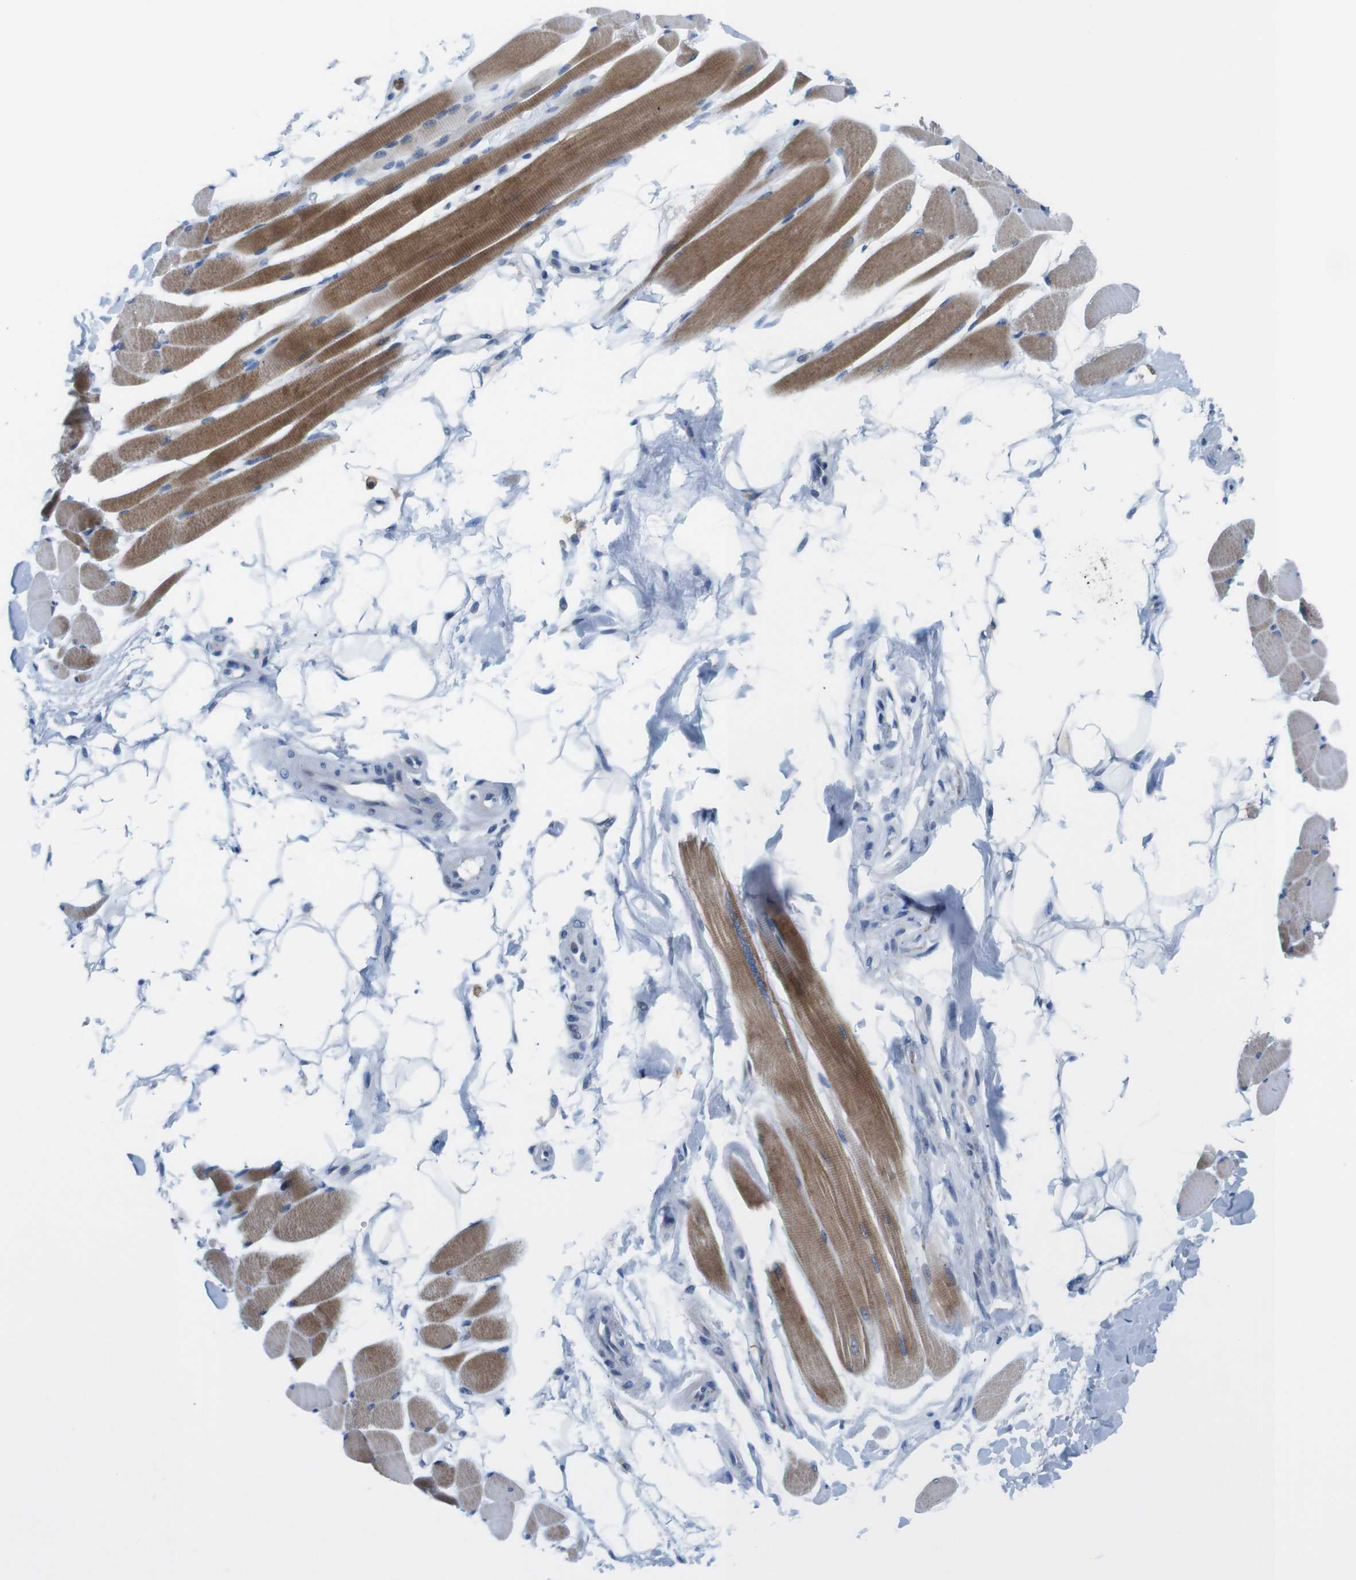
{"staining": {"intensity": "moderate", "quantity": ">75%", "location": "cytoplasmic/membranous"}, "tissue": "skeletal muscle", "cell_type": "Myocytes", "image_type": "normal", "snomed": [{"axis": "morphology", "description": "Normal tissue, NOS"}, {"axis": "topography", "description": "Skeletal muscle"}, {"axis": "topography", "description": "Peripheral nerve tissue"}], "caption": "The photomicrograph shows staining of normal skeletal muscle, revealing moderate cytoplasmic/membranous protein expression (brown color) within myocytes. (IHC, brightfield microscopy, high magnification).", "gene": "CD300C", "patient": {"sex": "female", "age": 84}}